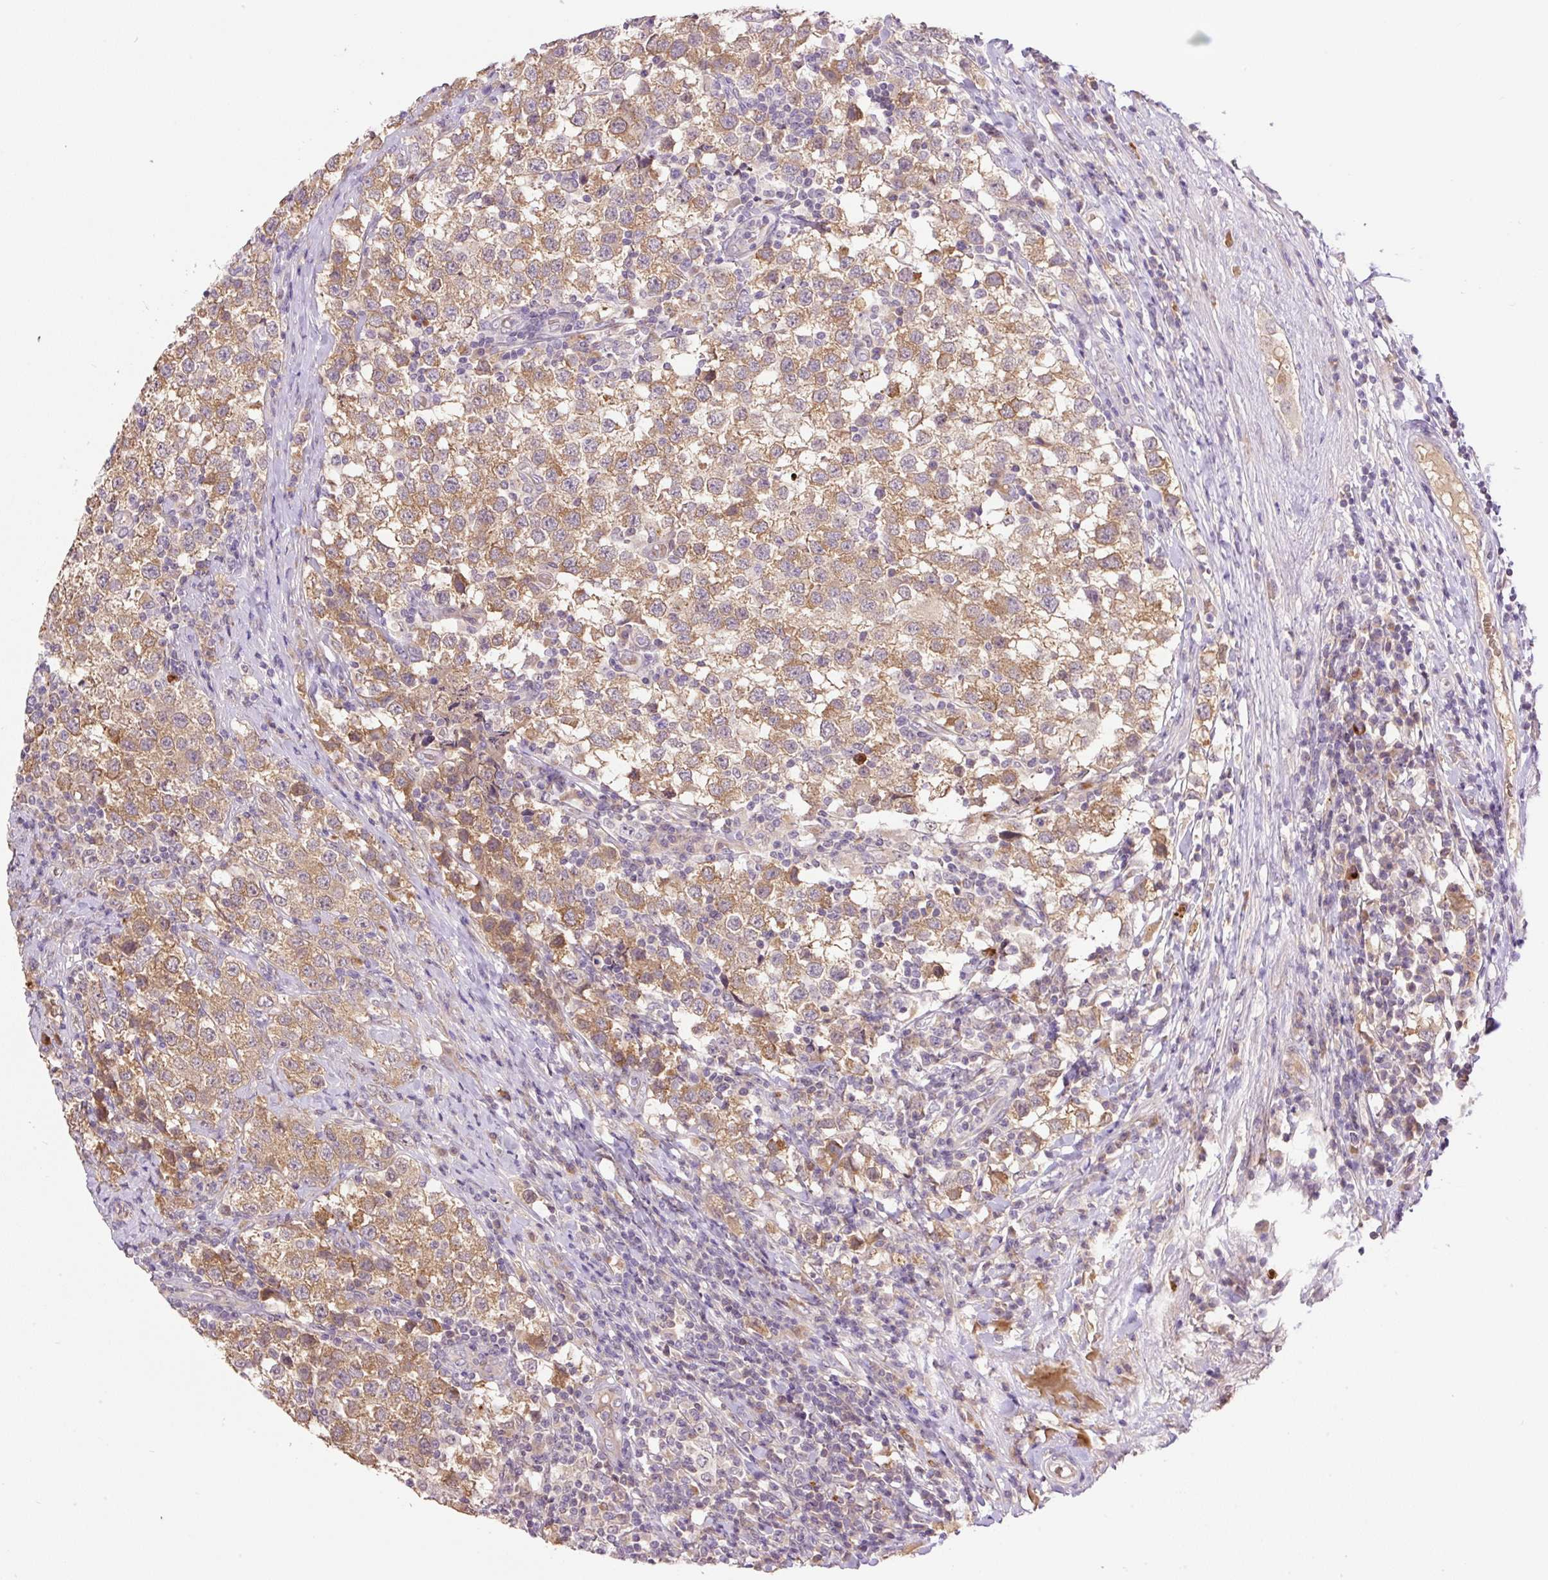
{"staining": {"intensity": "moderate", "quantity": ">75%", "location": "cytoplasmic/membranous"}, "tissue": "testis cancer", "cell_type": "Tumor cells", "image_type": "cancer", "snomed": [{"axis": "morphology", "description": "Seminoma, NOS"}, {"axis": "topography", "description": "Testis"}], "caption": "Immunohistochemical staining of testis seminoma demonstrates moderate cytoplasmic/membranous protein staining in about >75% of tumor cells.", "gene": "HABP4", "patient": {"sex": "male", "age": 34}}